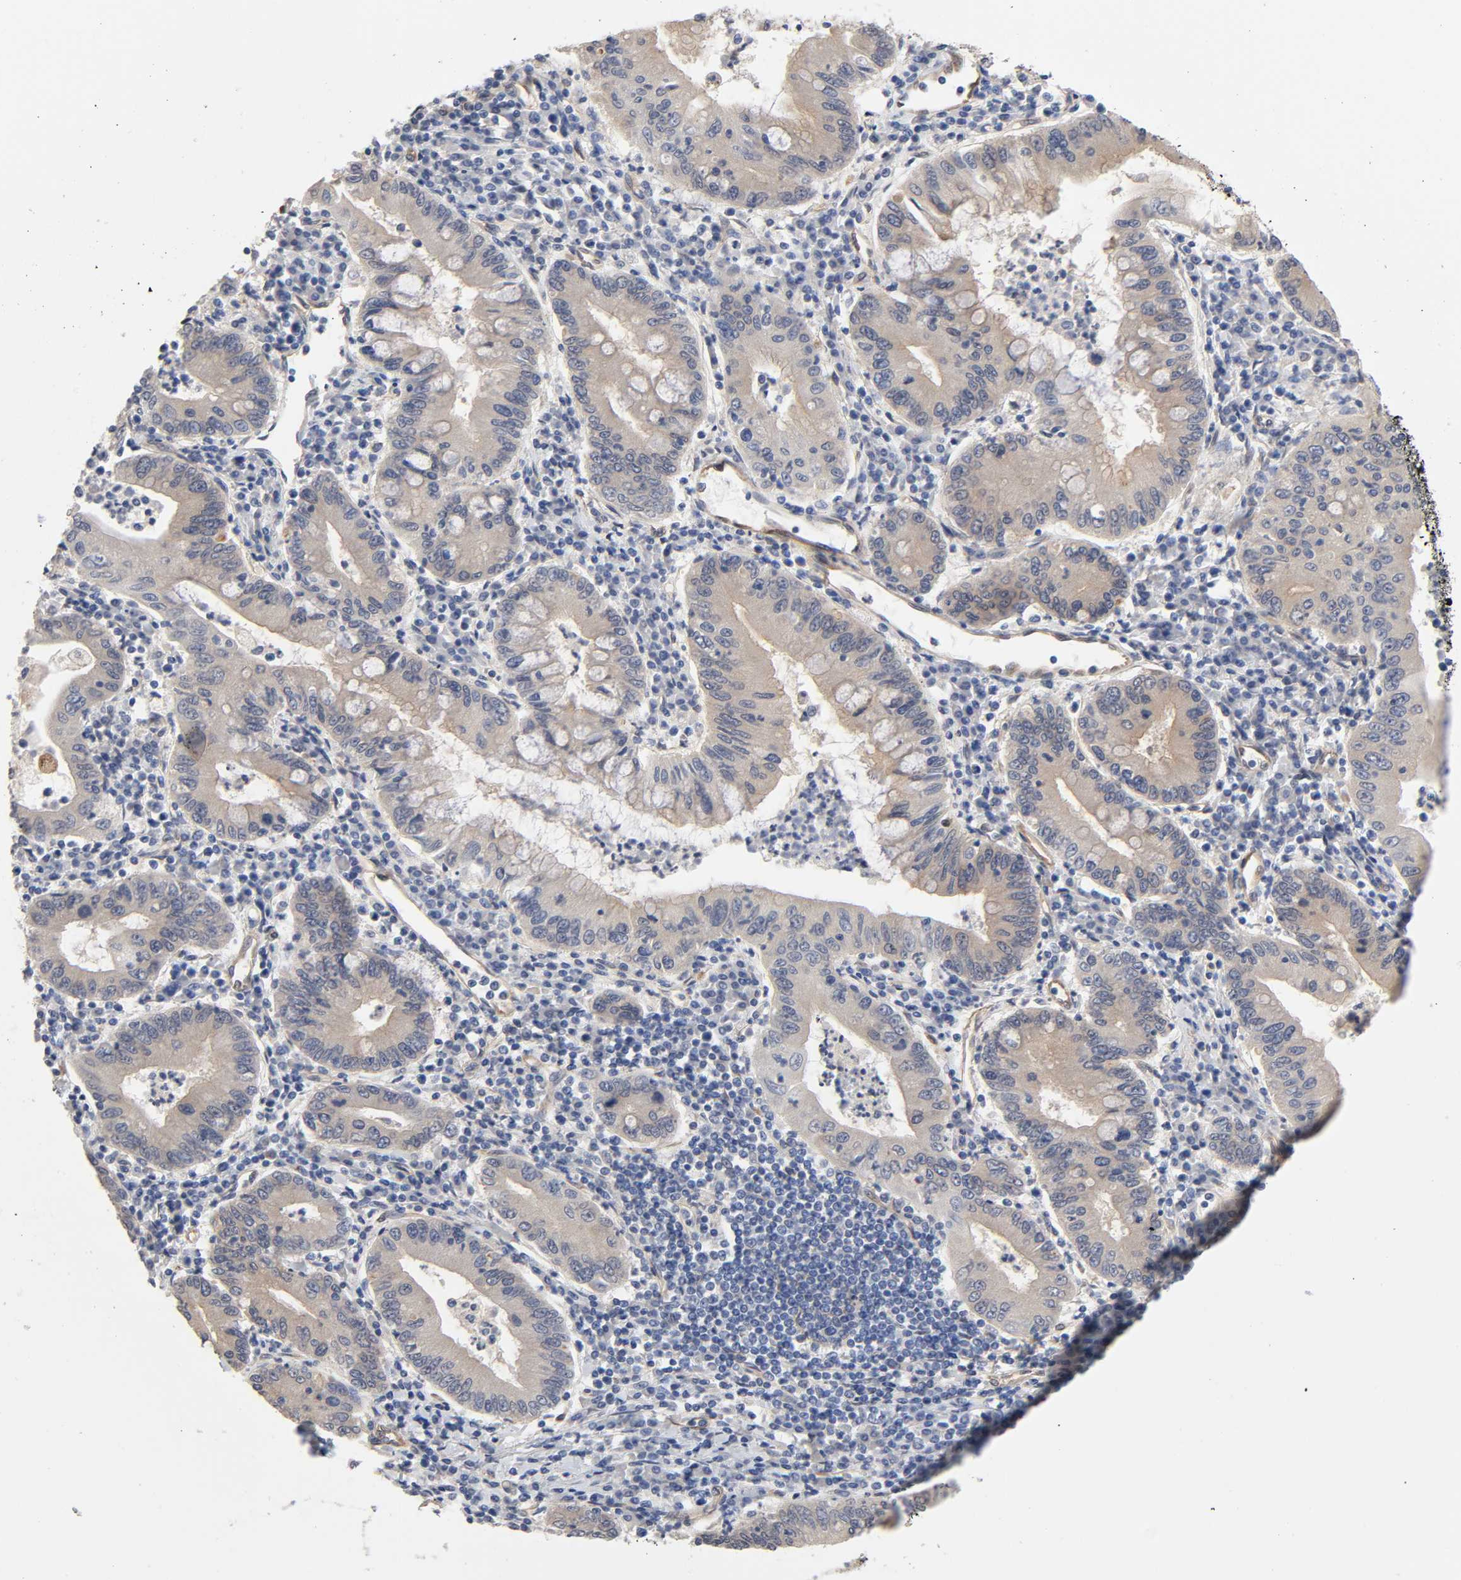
{"staining": {"intensity": "negative", "quantity": "none", "location": "none"}, "tissue": "stomach cancer", "cell_type": "Tumor cells", "image_type": "cancer", "snomed": [{"axis": "morphology", "description": "Normal tissue, NOS"}, {"axis": "morphology", "description": "Adenocarcinoma, NOS"}, {"axis": "topography", "description": "Esophagus"}, {"axis": "topography", "description": "Stomach, upper"}, {"axis": "topography", "description": "Peripheral nerve tissue"}], "caption": "This is an immunohistochemistry (IHC) photomicrograph of human stomach cancer (adenocarcinoma). There is no staining in tumor cells.", "gene": "RAB13", "patient": {"sex": "male", "age": 62}}